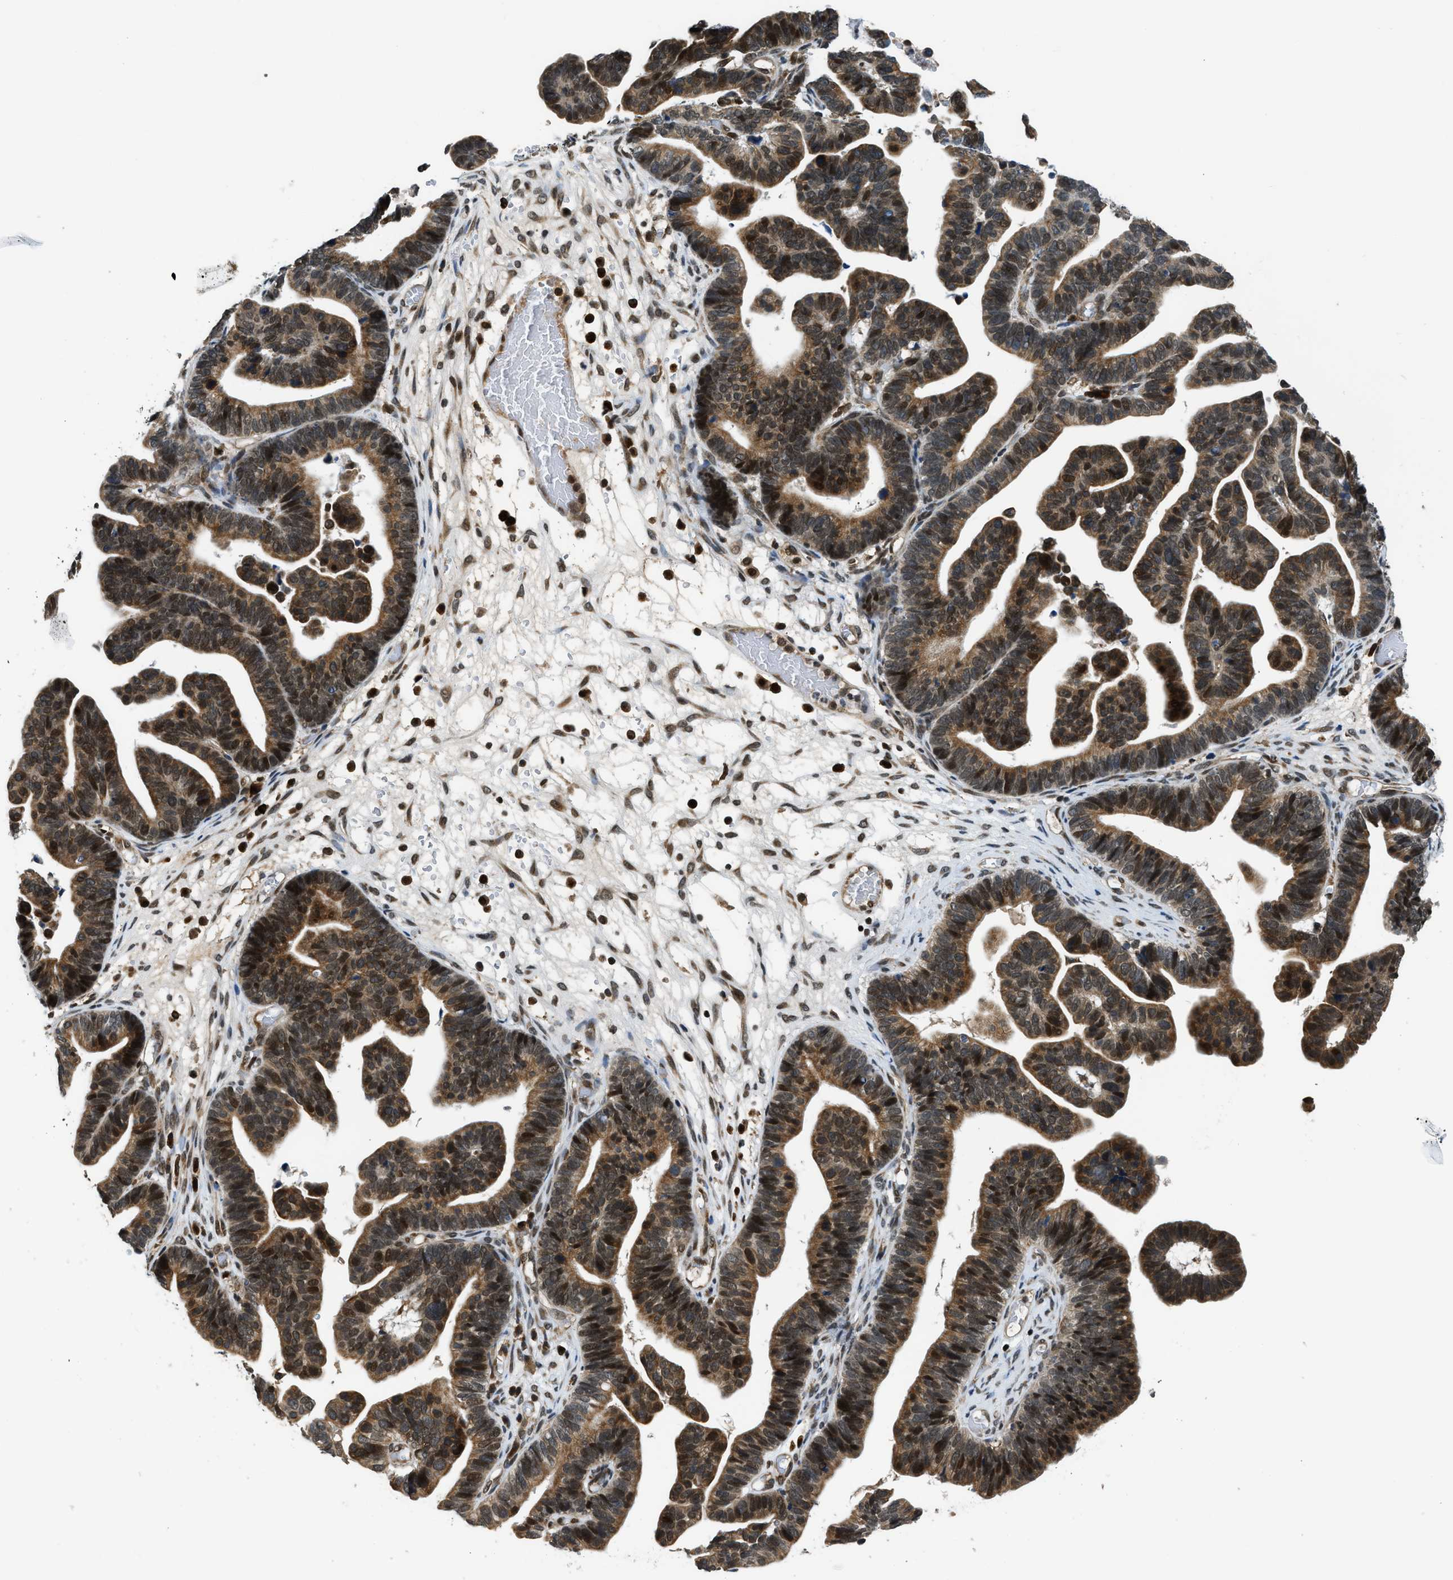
{"staining": {"intensity": "moderate", "quantity": ">75%", "location": "cytoplasmic/membranous,nuclear"}, "tissue": "ovarian cancer", "cell_type": "Tumor cells", "image_type": "cancer", "snomed": [{"axis": "morphology", "description": "Cystadenocarcinoma, serous, NOS"}, {"axis": "topography", "description": "Ovary"}], "caption": "A histopathology image showing moderate cytoplasmic/membranous and nuclear expression in approximately >75% of tumor cells in ovarian cancer, as visualized by brown immunohistochemical staining.", "gene": "RETREG3", "patient": {"sex": "female", "age": 56}}